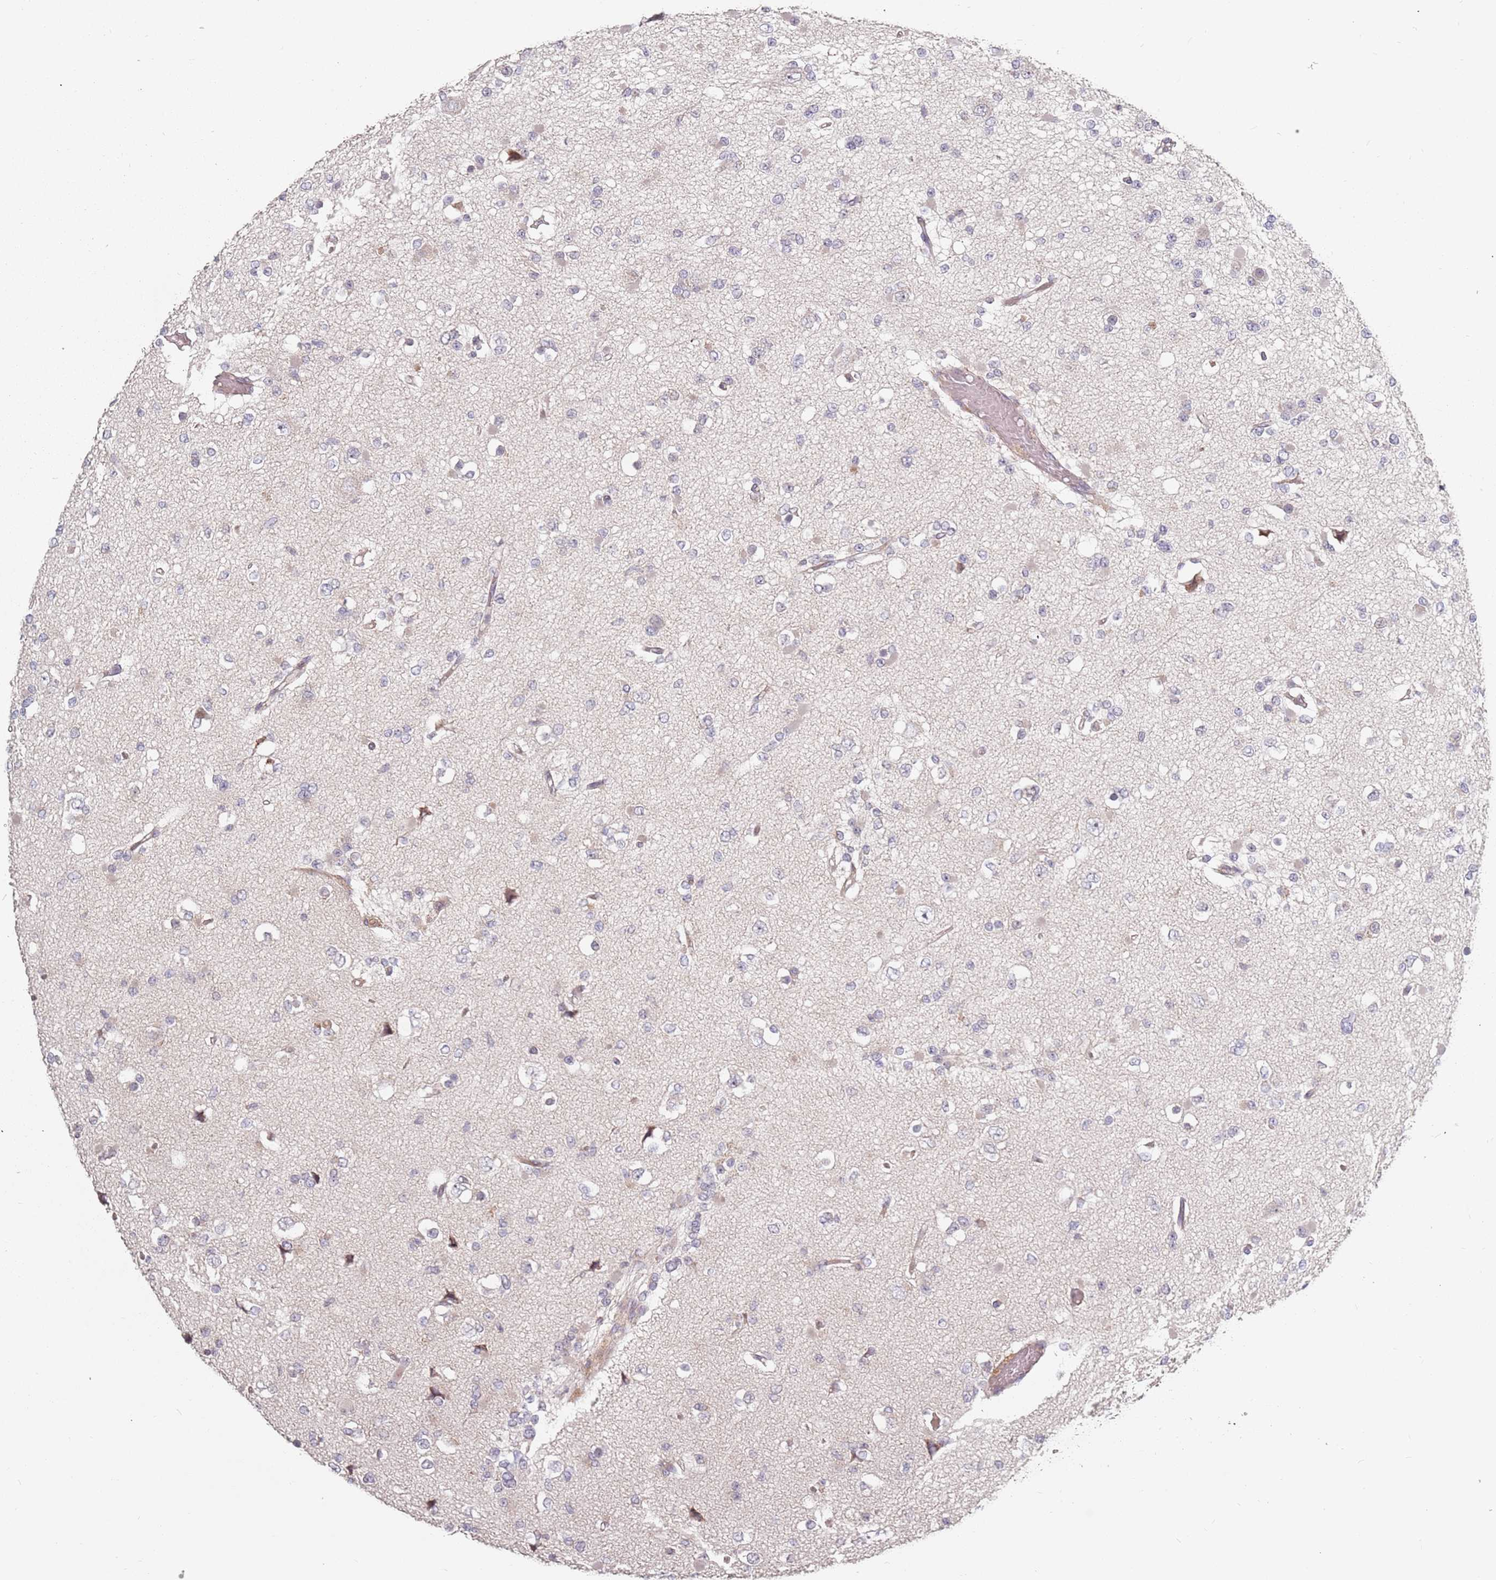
{"staining": {"intensity": "negative", "quantity": "none", "location": "none"}, "tissue": "glioma", "cell_type": "Tumor cells", "image_type": "cancer", "snomed": [{"axis": "morphology", "description": "Glioma, malignant, Low grade"}, {"axis": "topography", "description": "Brain"}], "caption": "The immunohistochemistry histopathology image has no significant expression in tumor cells of glioma tissue.", "gene": "ADAL", "patient": {"sex": "female", "age": 22}}